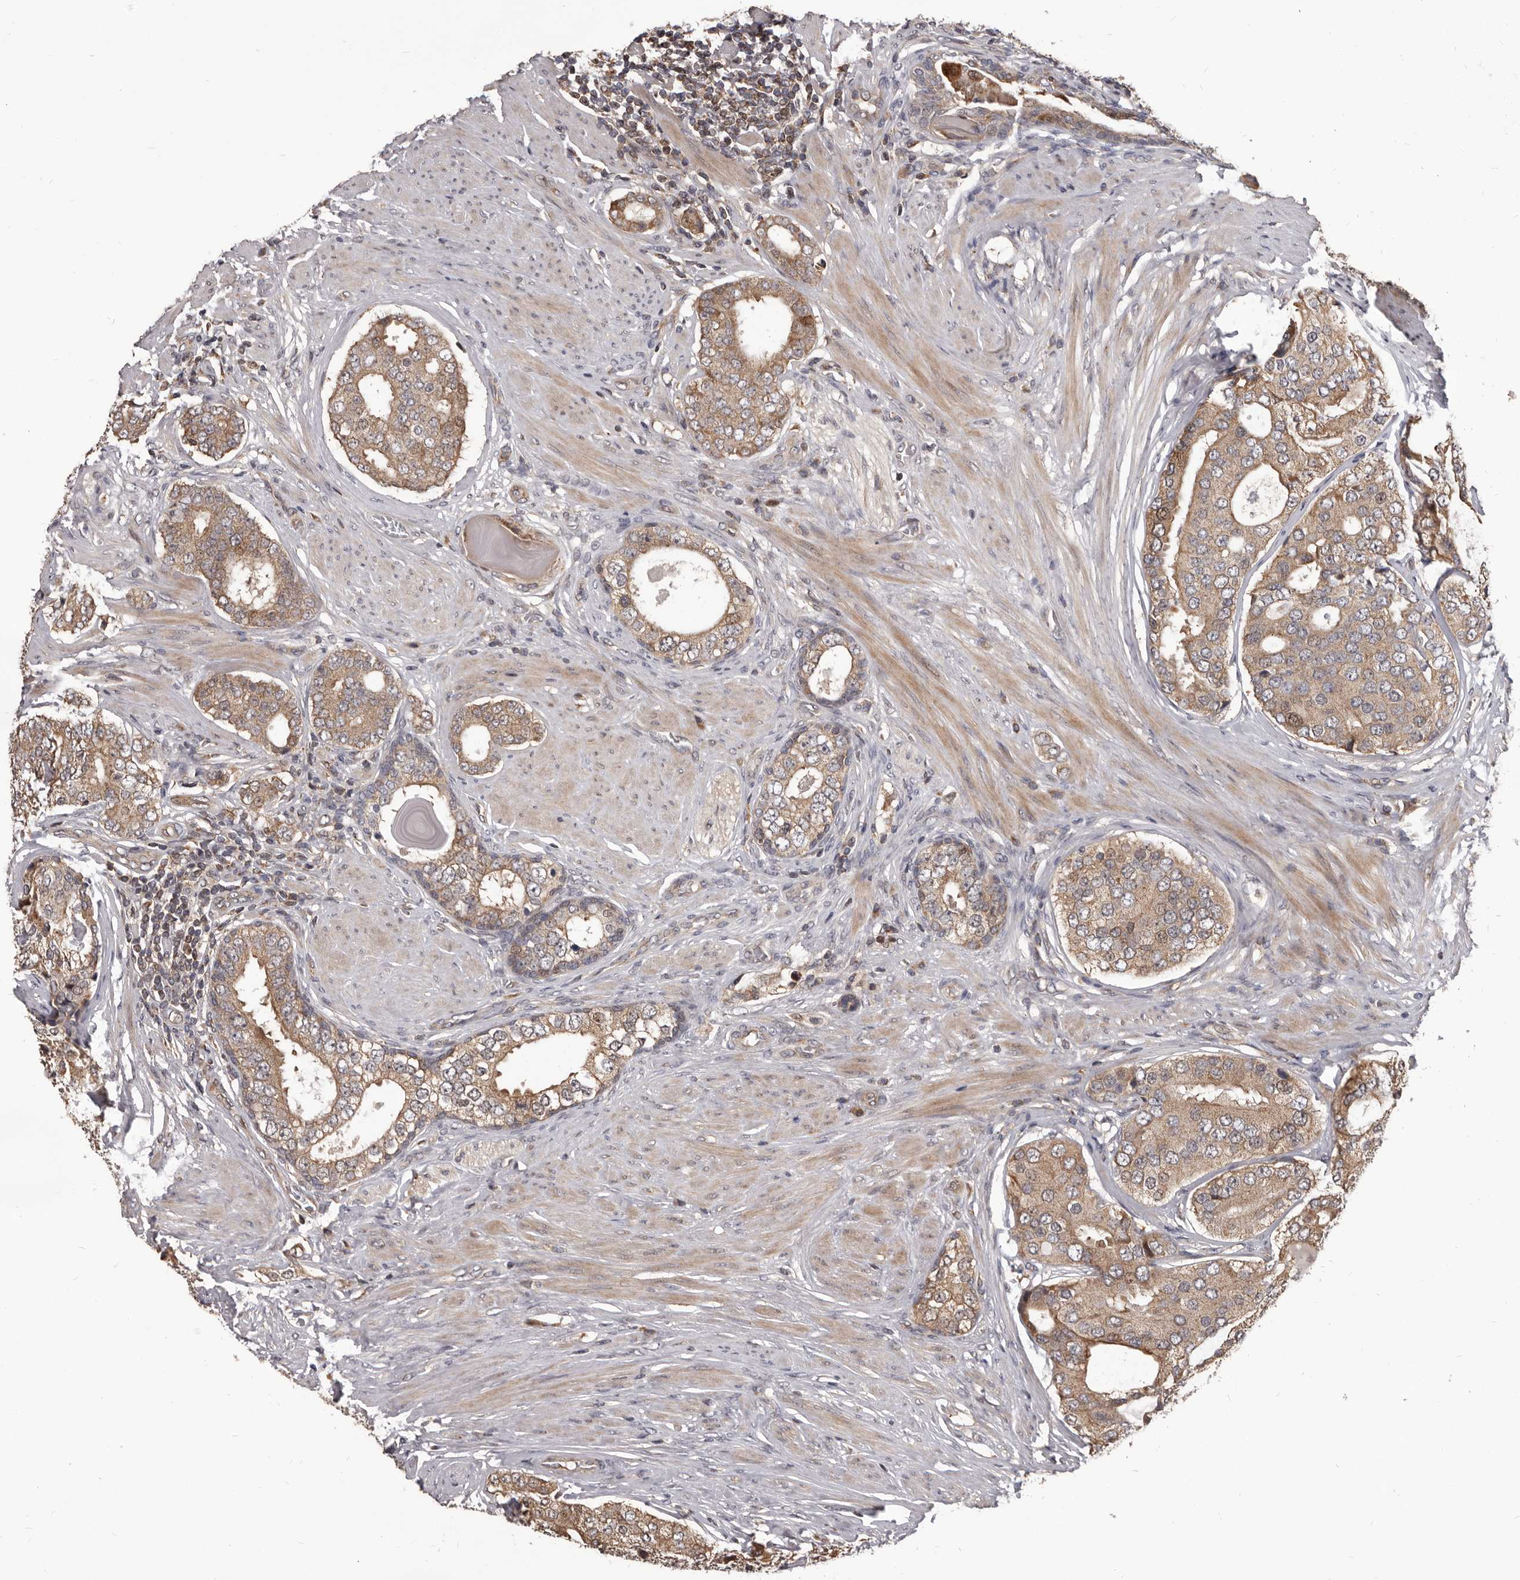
{"staining": {"intensity": "moderate", "quantity": ">75%", "location": "cytoplasmic/membranous"}, "tissue": "prostate cancer", "cell_type": "Tumor cells", "image_type": "cancer", "snomed": [{"axis": "morphology", "description": "Adenocarcinoma, High grade"}, {"axis": "topography", "description": "Prostate"}], "caption": "Immunohistochemistry of human prostate cancer (high-grade adenocarcinoma) exhibits medium levels of moderate cytoplasmic/membranous expression in approximately >75% of tumor cells.", "gene": "MAP3K14", "patient": {"sex": "male", "age": 56}}